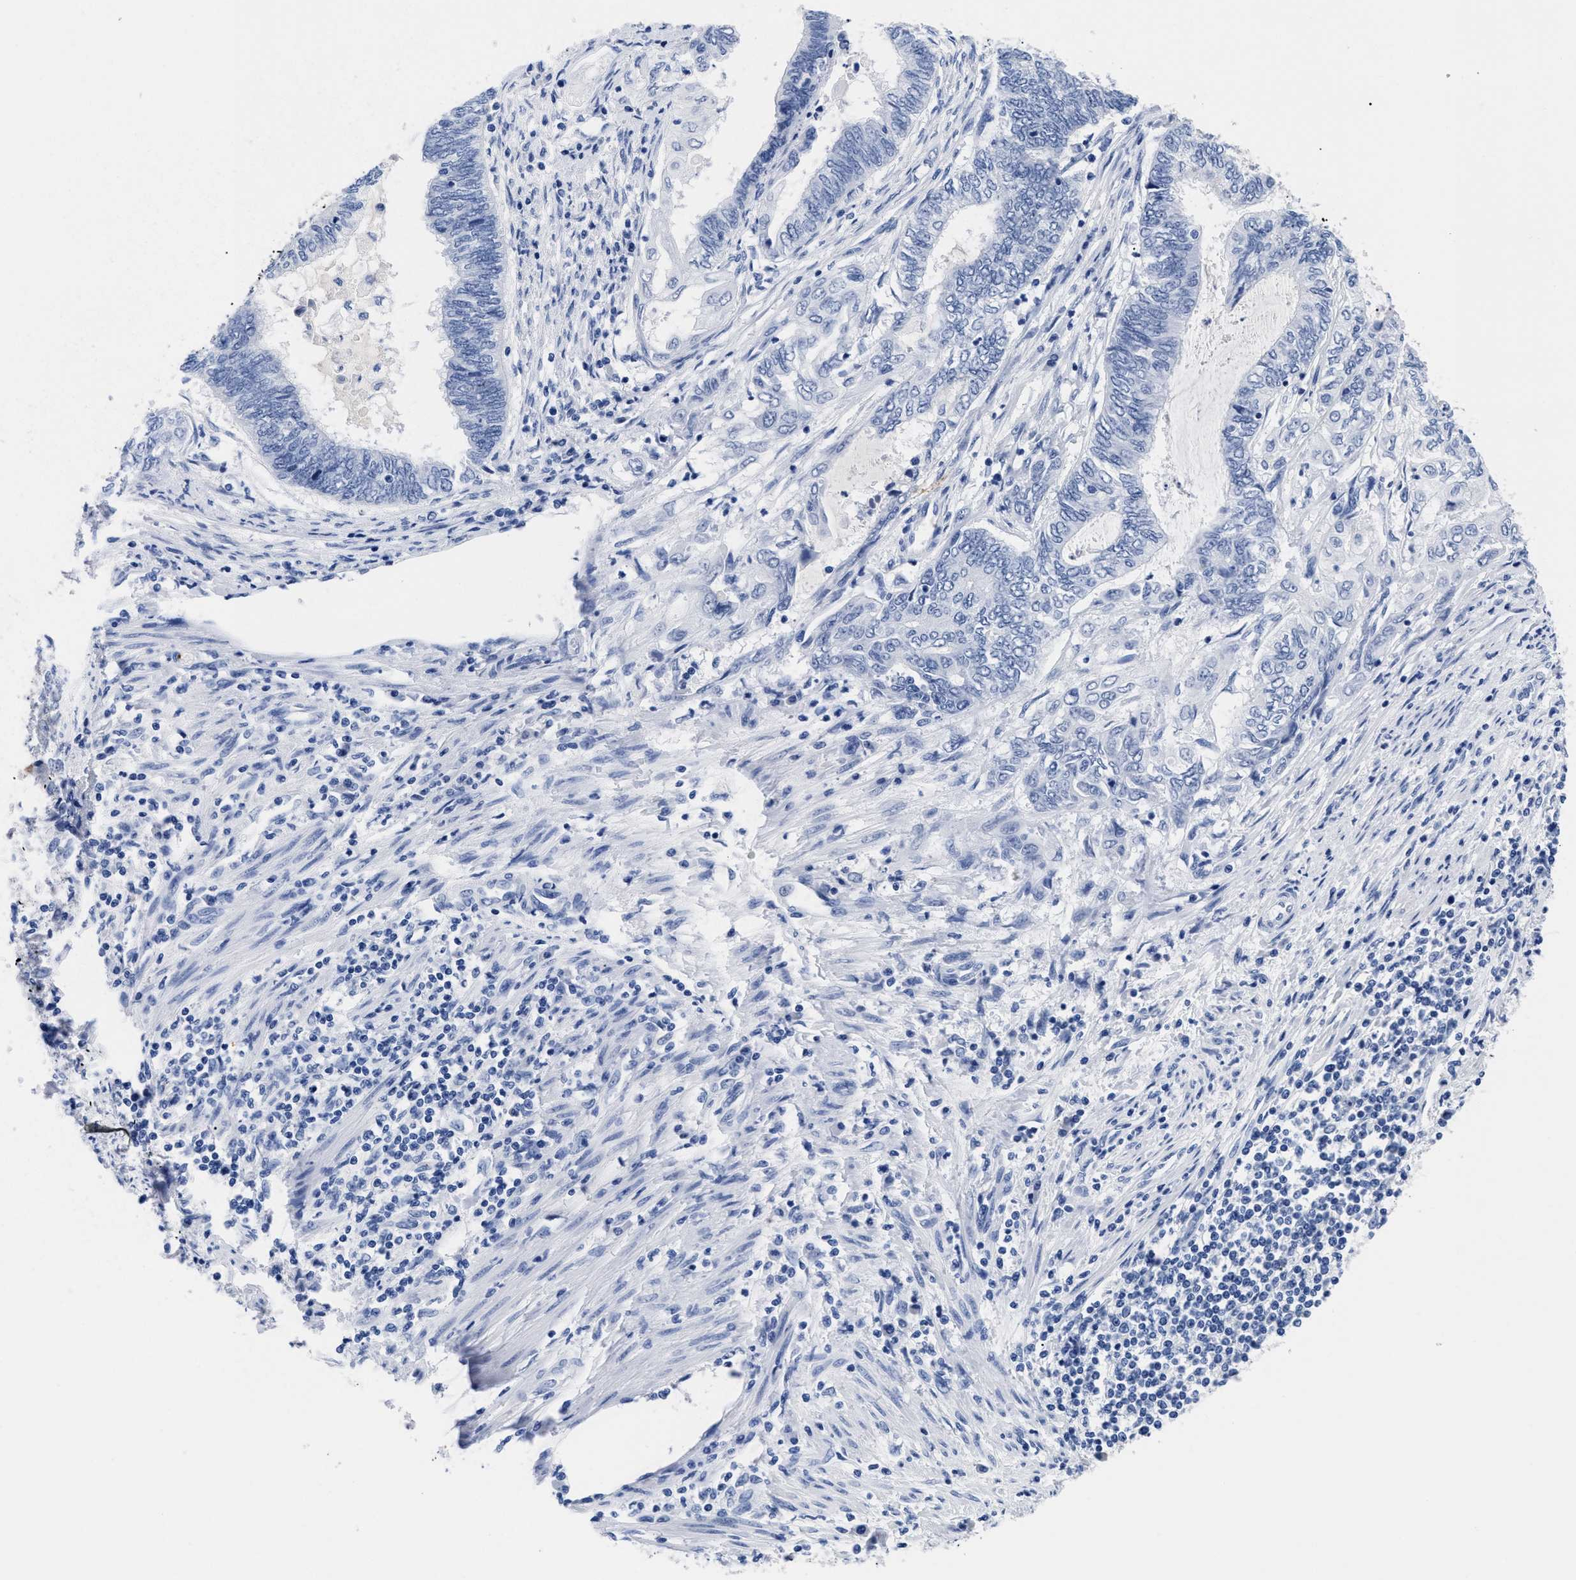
{"staining": {"intensity": "negative", "quantity": "none", "location": "none"}, "tissue": "endometrial cancer", "cell_type": "Tumor cells", "image_type": "cancer", "snomed": [{"axis": "morphology", "description": "Adenocarcinoma, NOS"}, {"axis": "topography", "description": "Uterus"}, {"axis": "topography", "description": "Endometrium"}], "caption": "IHC of endometrial cancer reveals no positivity in tumor cells.", "gene": "TREML1", "patient": {"sex": "female", "age": 70}}